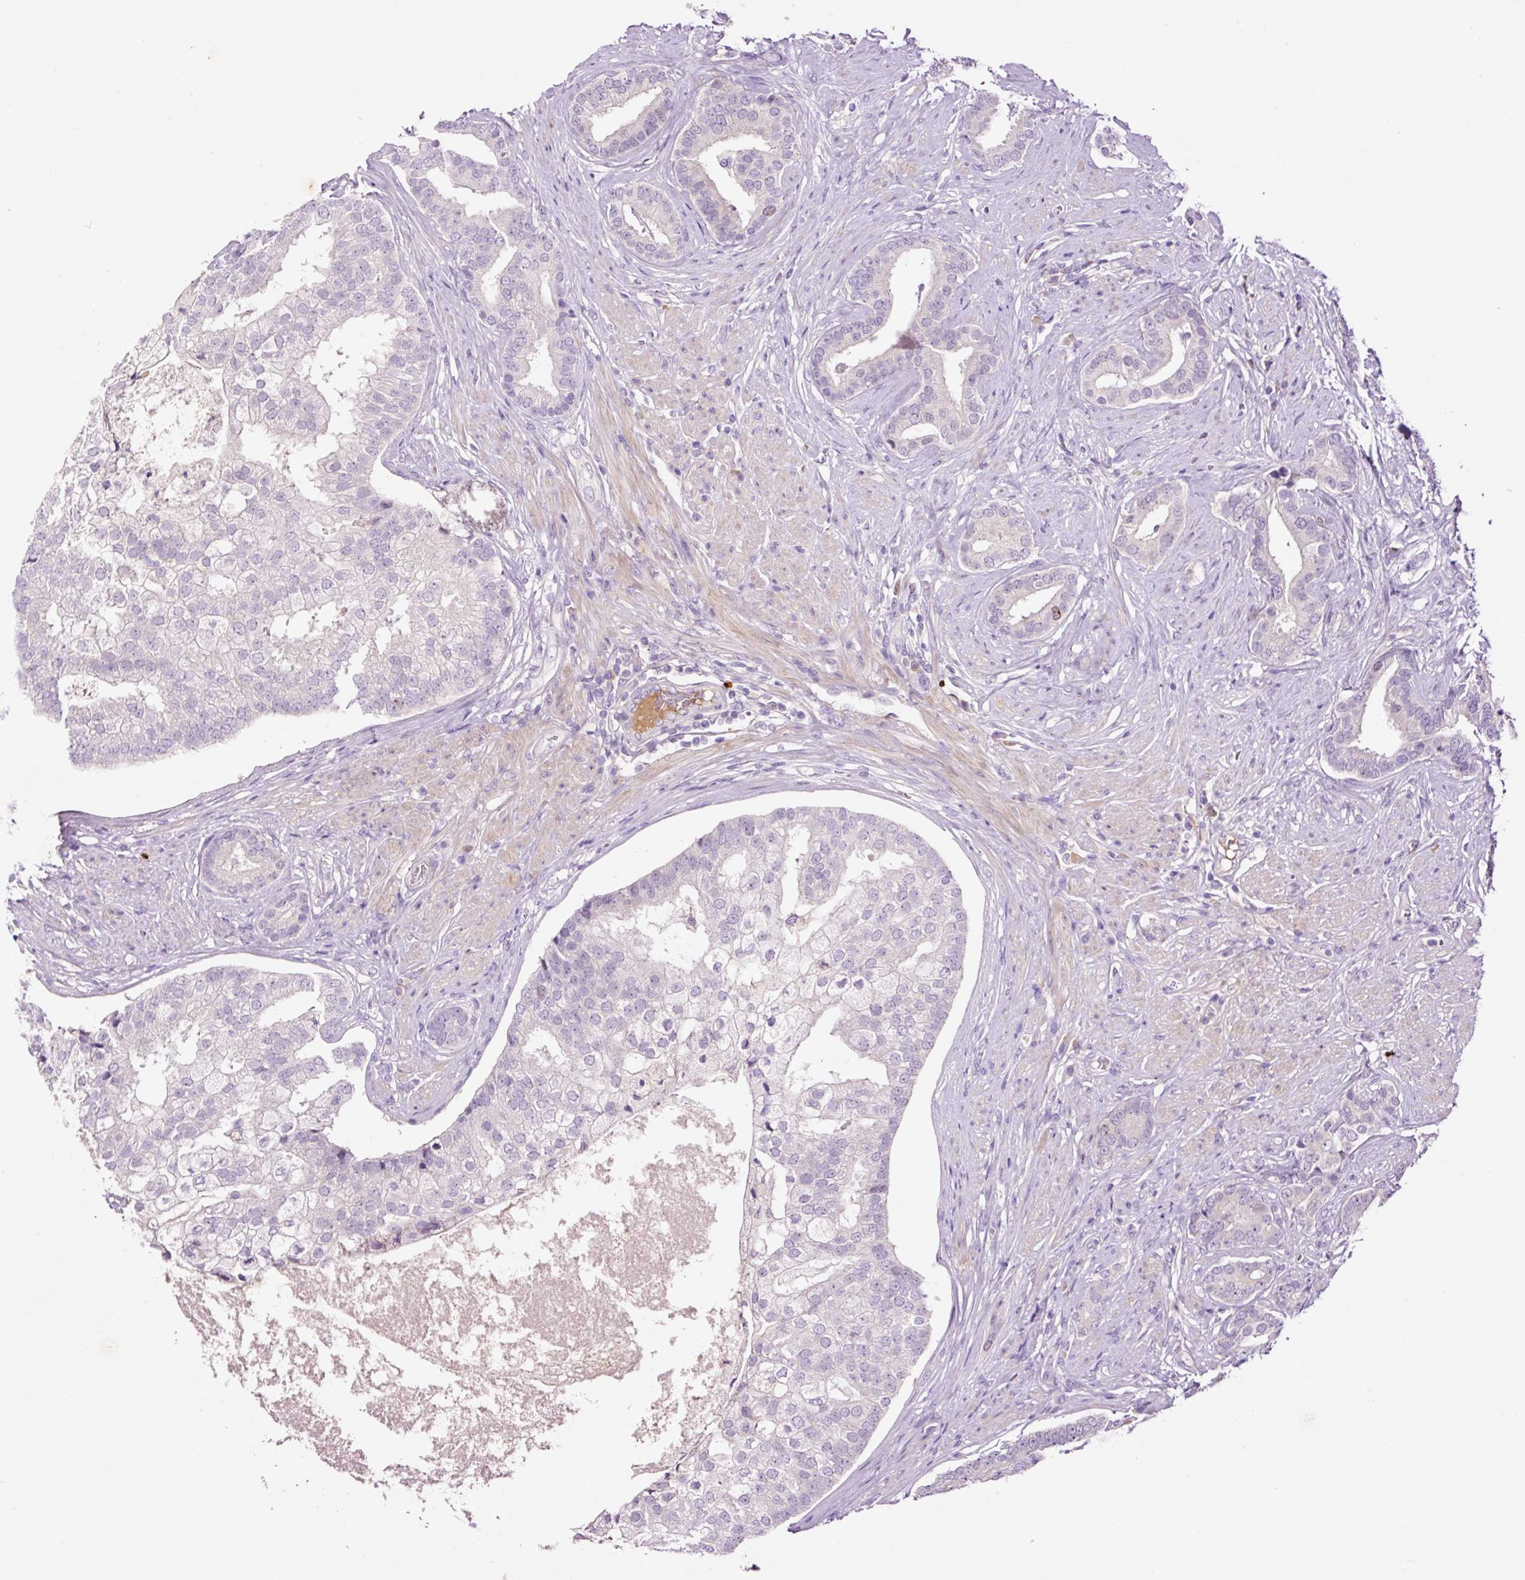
{"staining": {"intensity": "negative", "quantity": "none", "location": "none"}, "tissue": "prostate cancer", "cell_type": "Tumor cells", "image_type": "cancer", "snomed": [{"axis": "morphology", "description": "Adenocarcinoma, High grade"}, {"axis": "topography", "description": "Prostate"}], "caption": "Immunohistochemistry (IHC) of human prostate cancer (high-grade adenocarcinoma) exhibits no expression in tumor cells.", "gene": "DPPA4", "patient": {"sex": "male", "age": 55}}